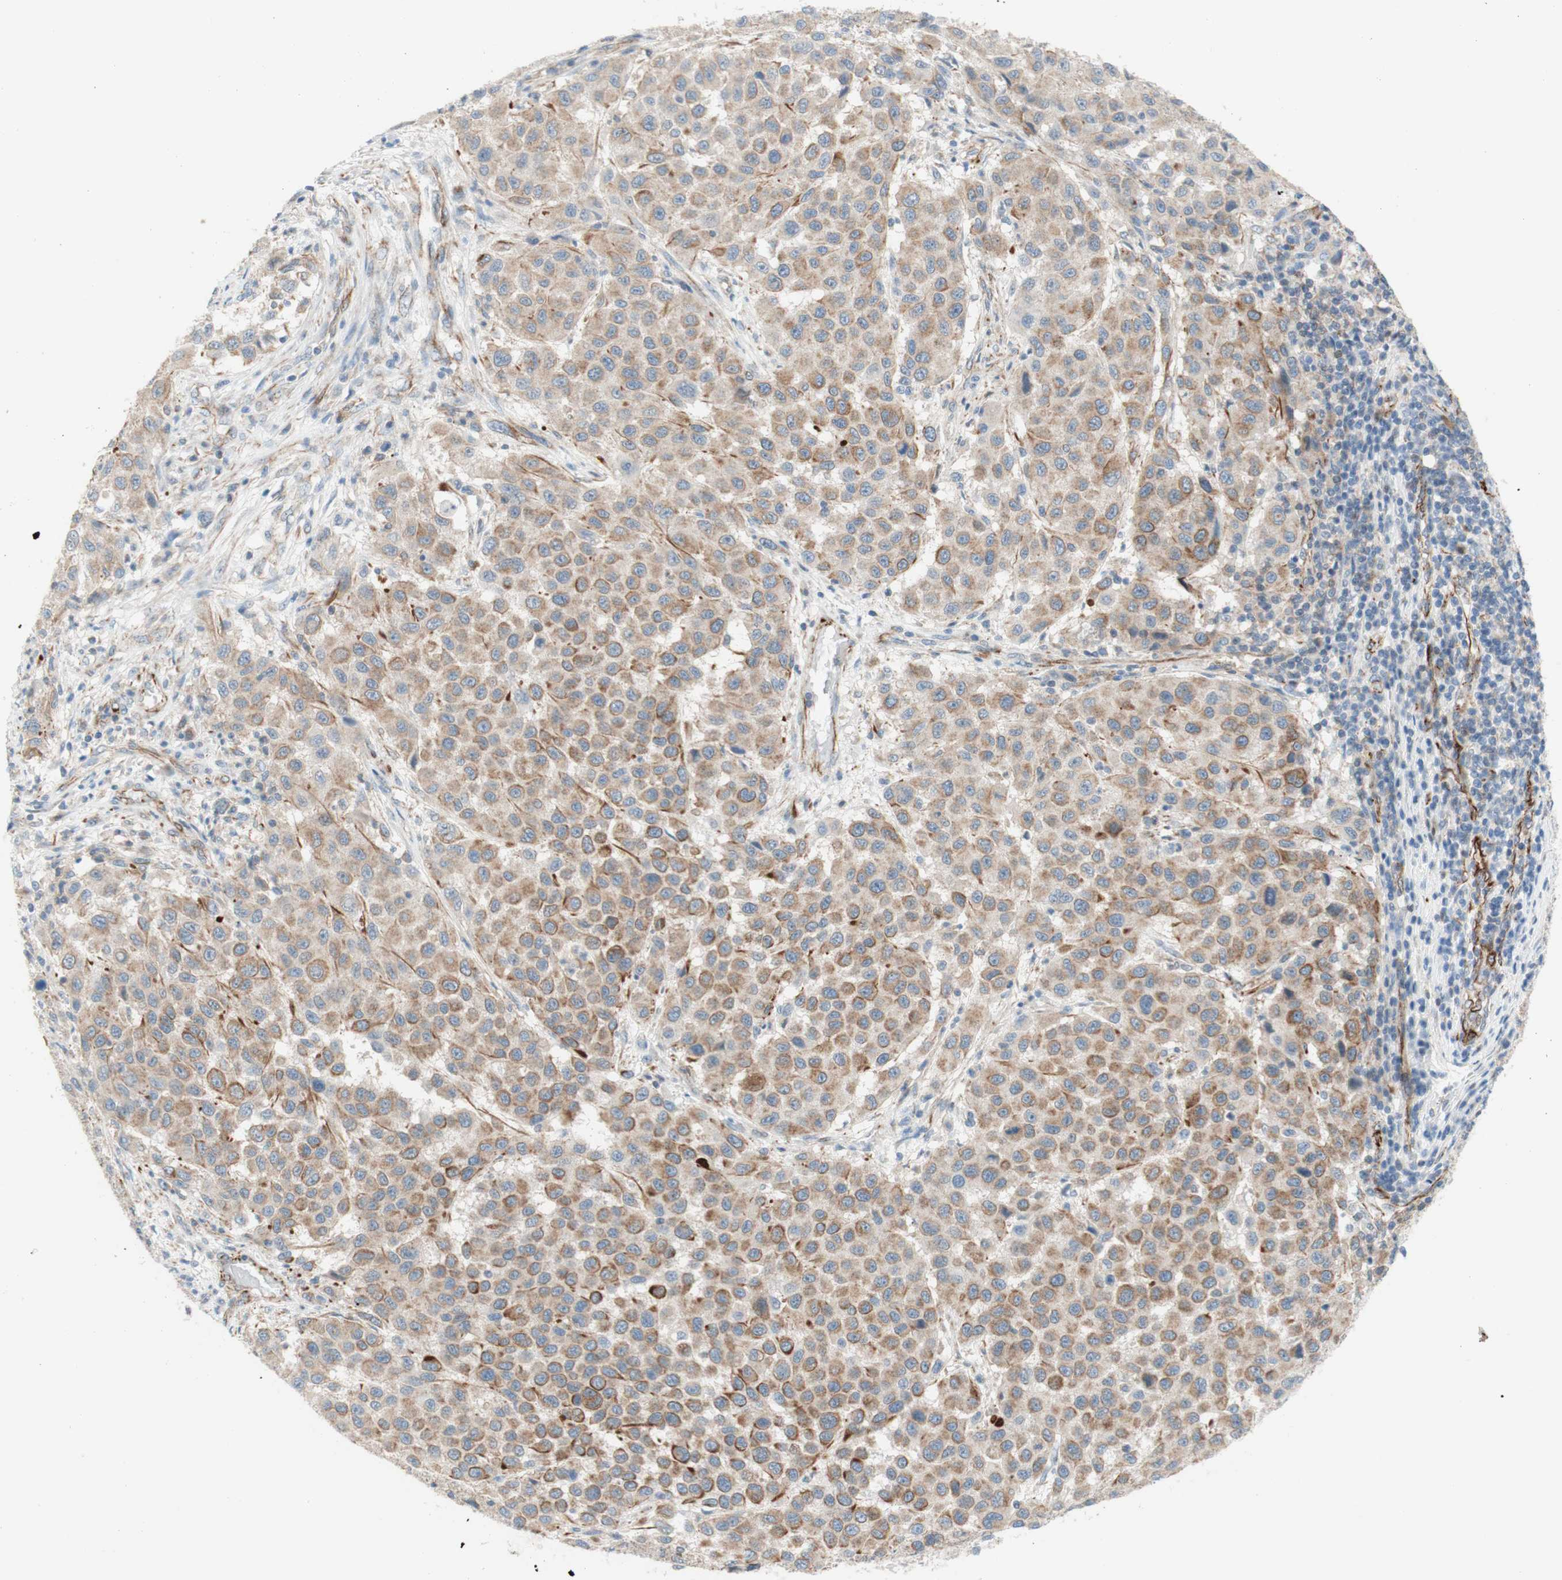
{"staining": {"intensity": "moderate", "quantity": ">75%", "location": "cytoplasmic/membranous"}, "tissue": "melanoma", "cell_type": "Tumor cells", "image_type": "cancer", "snomed": [{"axis": "morphology", "description": "Malignant melanoma, Metastatic site"}, {"axis": "topography", "description": "Lymph node"}], "caption": "The histopathology image exhibits staining of malignant melanoma (metastatic site), revealing moderate cytoplasmic/membranous protein expression (brown color) within tumor cells.", "gene": "POU2AF1", "patient": {"sex": "male", "age": 61}}